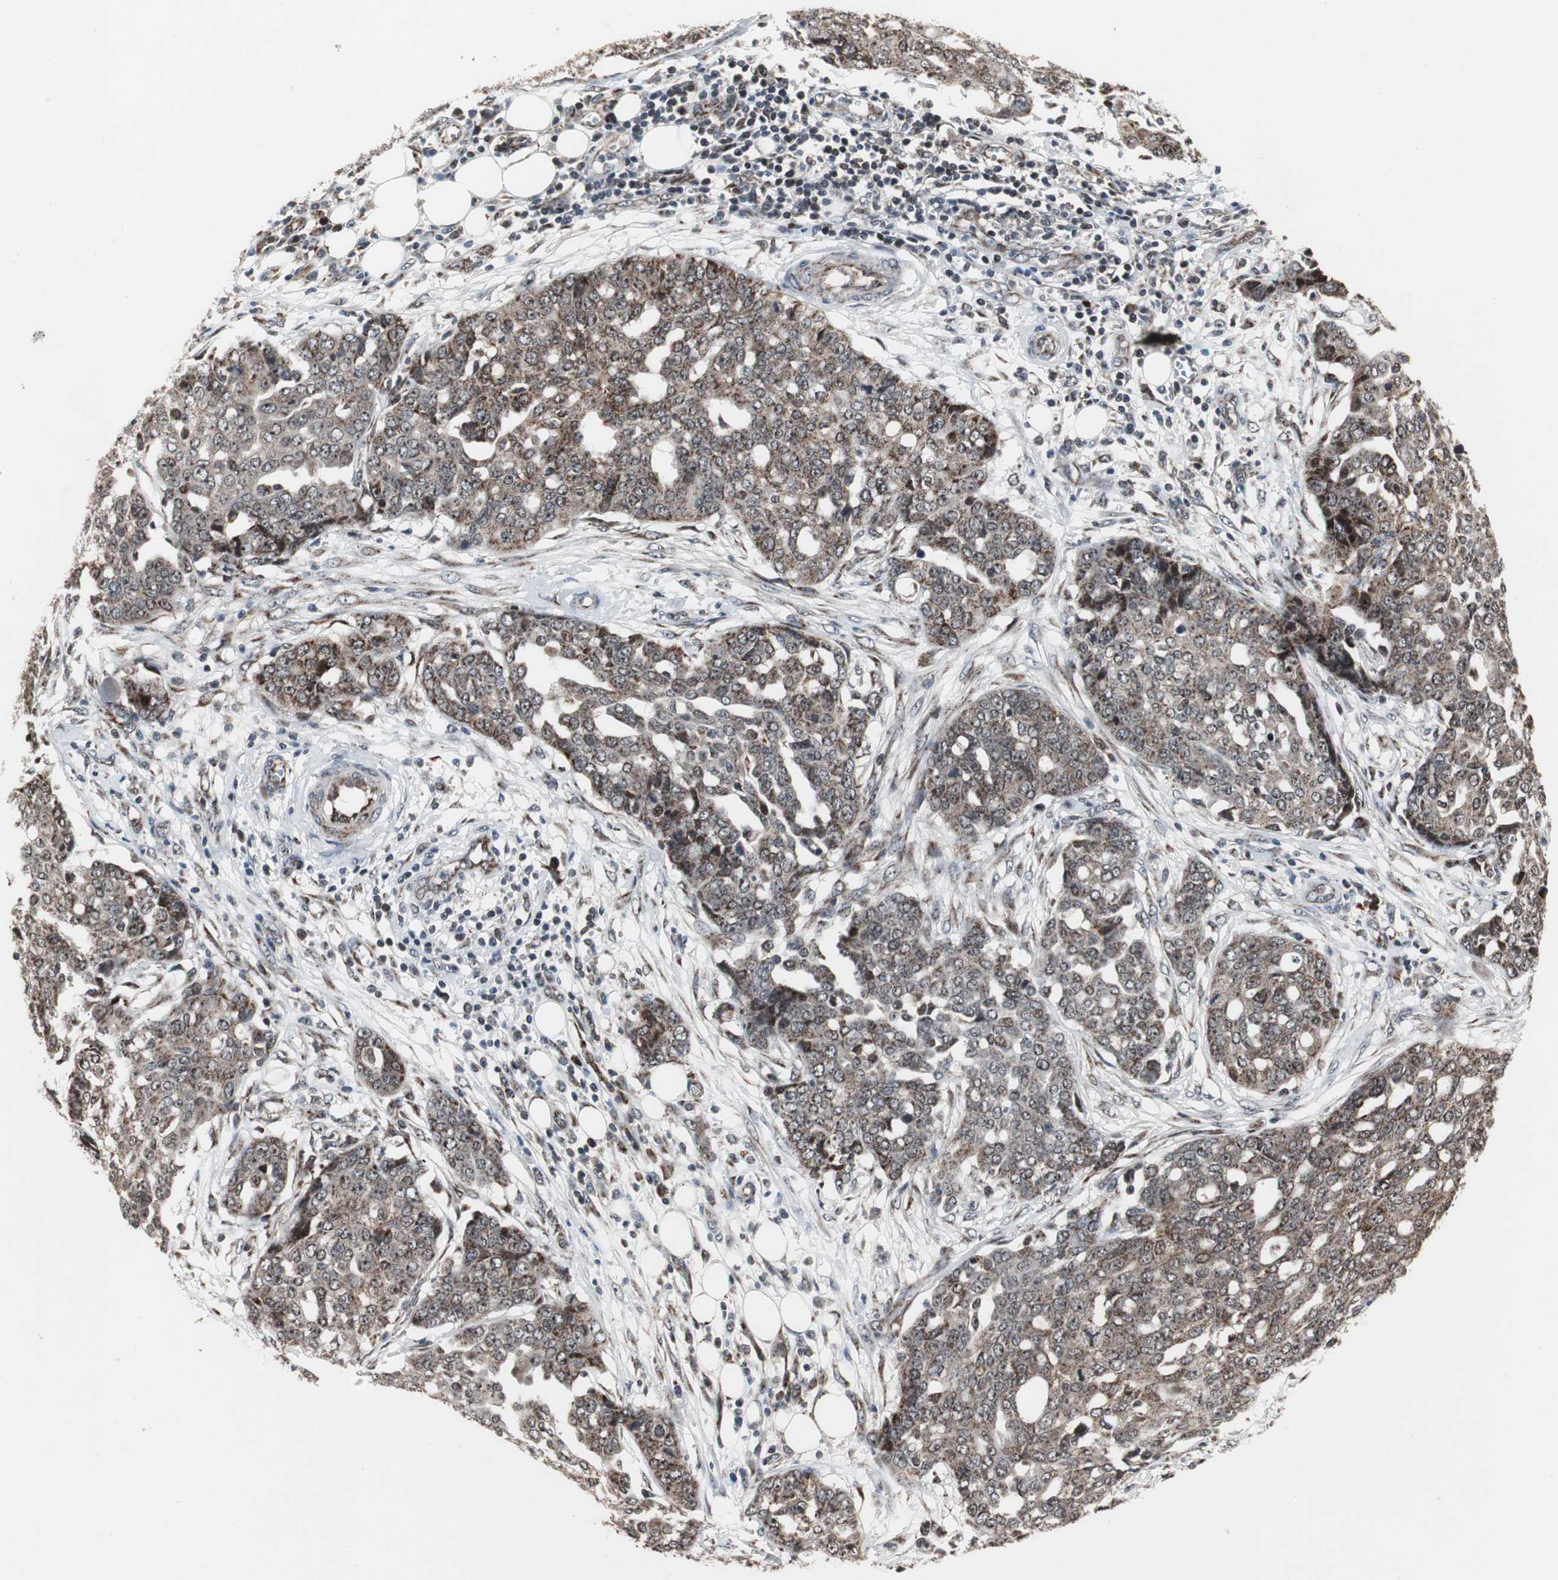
{"staining": {"intensity": "strong", "quantity": "25%-75%", "location": "cytoplasmic/membranous"}, "tissue": "ovarian cancer", "cell_type": "Tumor cells", "image_type": "cancer", "snomed": [{"axis": "morphology", "description": "Cystadenocarcinoma, serous, NOS"}, {"axis": "topography", "description": "Soft tissue"}, {"axis": "topography", "description": "Ovary"}], "caption": "IHC of serous cystadenocarcinoma (ovarian) reveals high levels of strong cytoplasmic/membranous staining in about 25%-75% of tumor cells. The protein is shown in brown color, while the nuclei are stained blue.", "gene": "MRPL40", "patient": {"sex": "female", "age": 57}}